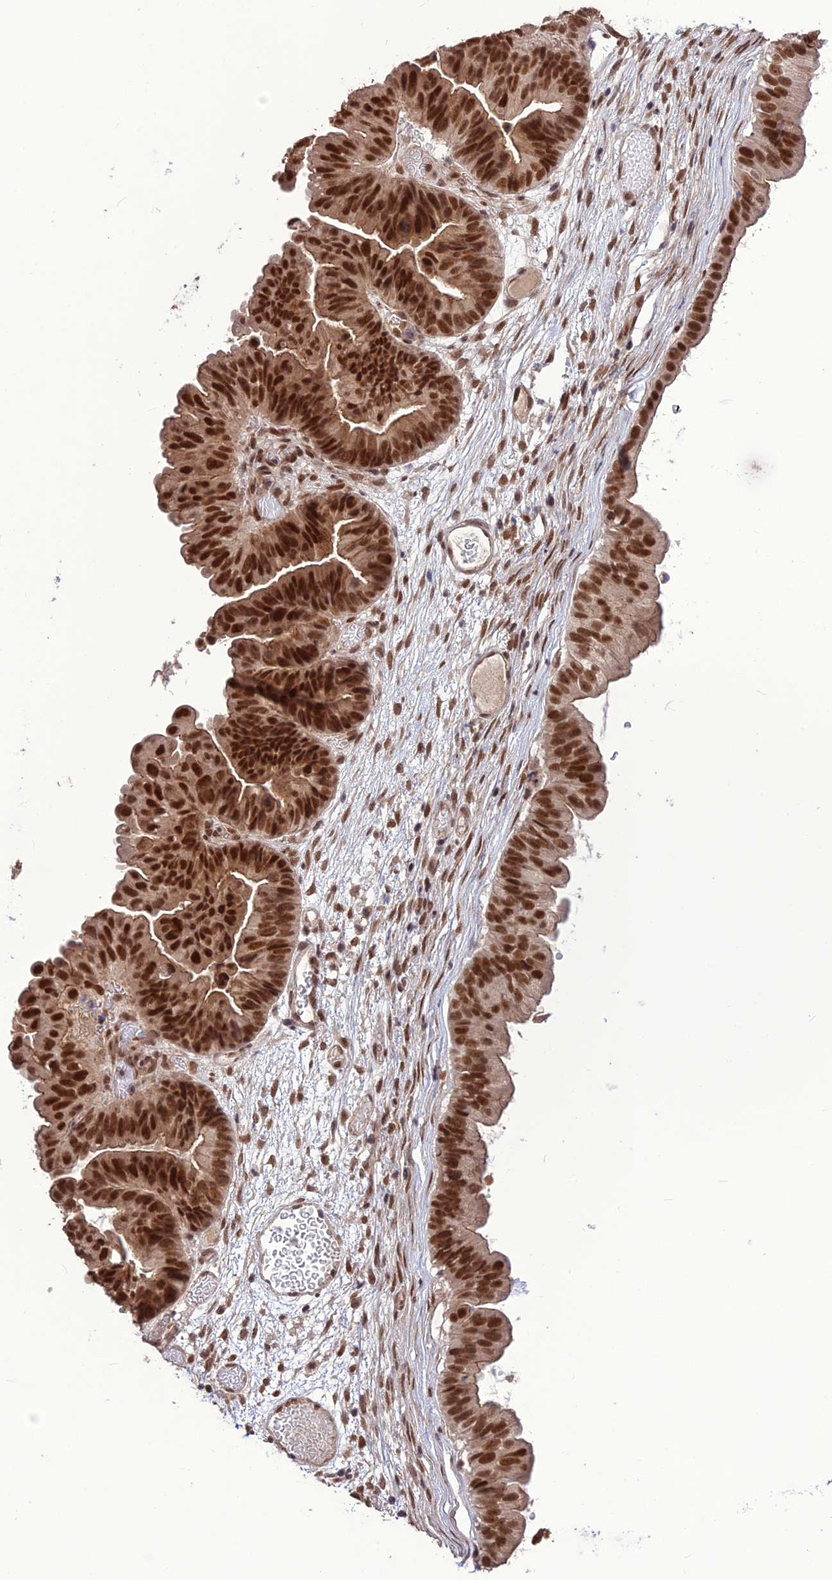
{"staining": {"intensity": "strong", "quantity": ">75%", "location": "nuclear"}, "tissue": "ovarian cancer", "cell_type": "Tumor cells", "image_type": "cancer", "snomed": [{"axis": "morphology", "description": "Cystadenocarcinoma, mucinous, NOS"}, {"axis": "topography", "description": "Ovary"}], "caption": "A high-resolution micrograph shows immunohistochemistry (IHC) staining of ovarian cancer, which exhibits strong nuclear positivity in about >75% of tumor cells.", "gene": "DIS3", "patient": {"sex": "female", "age": 61}}